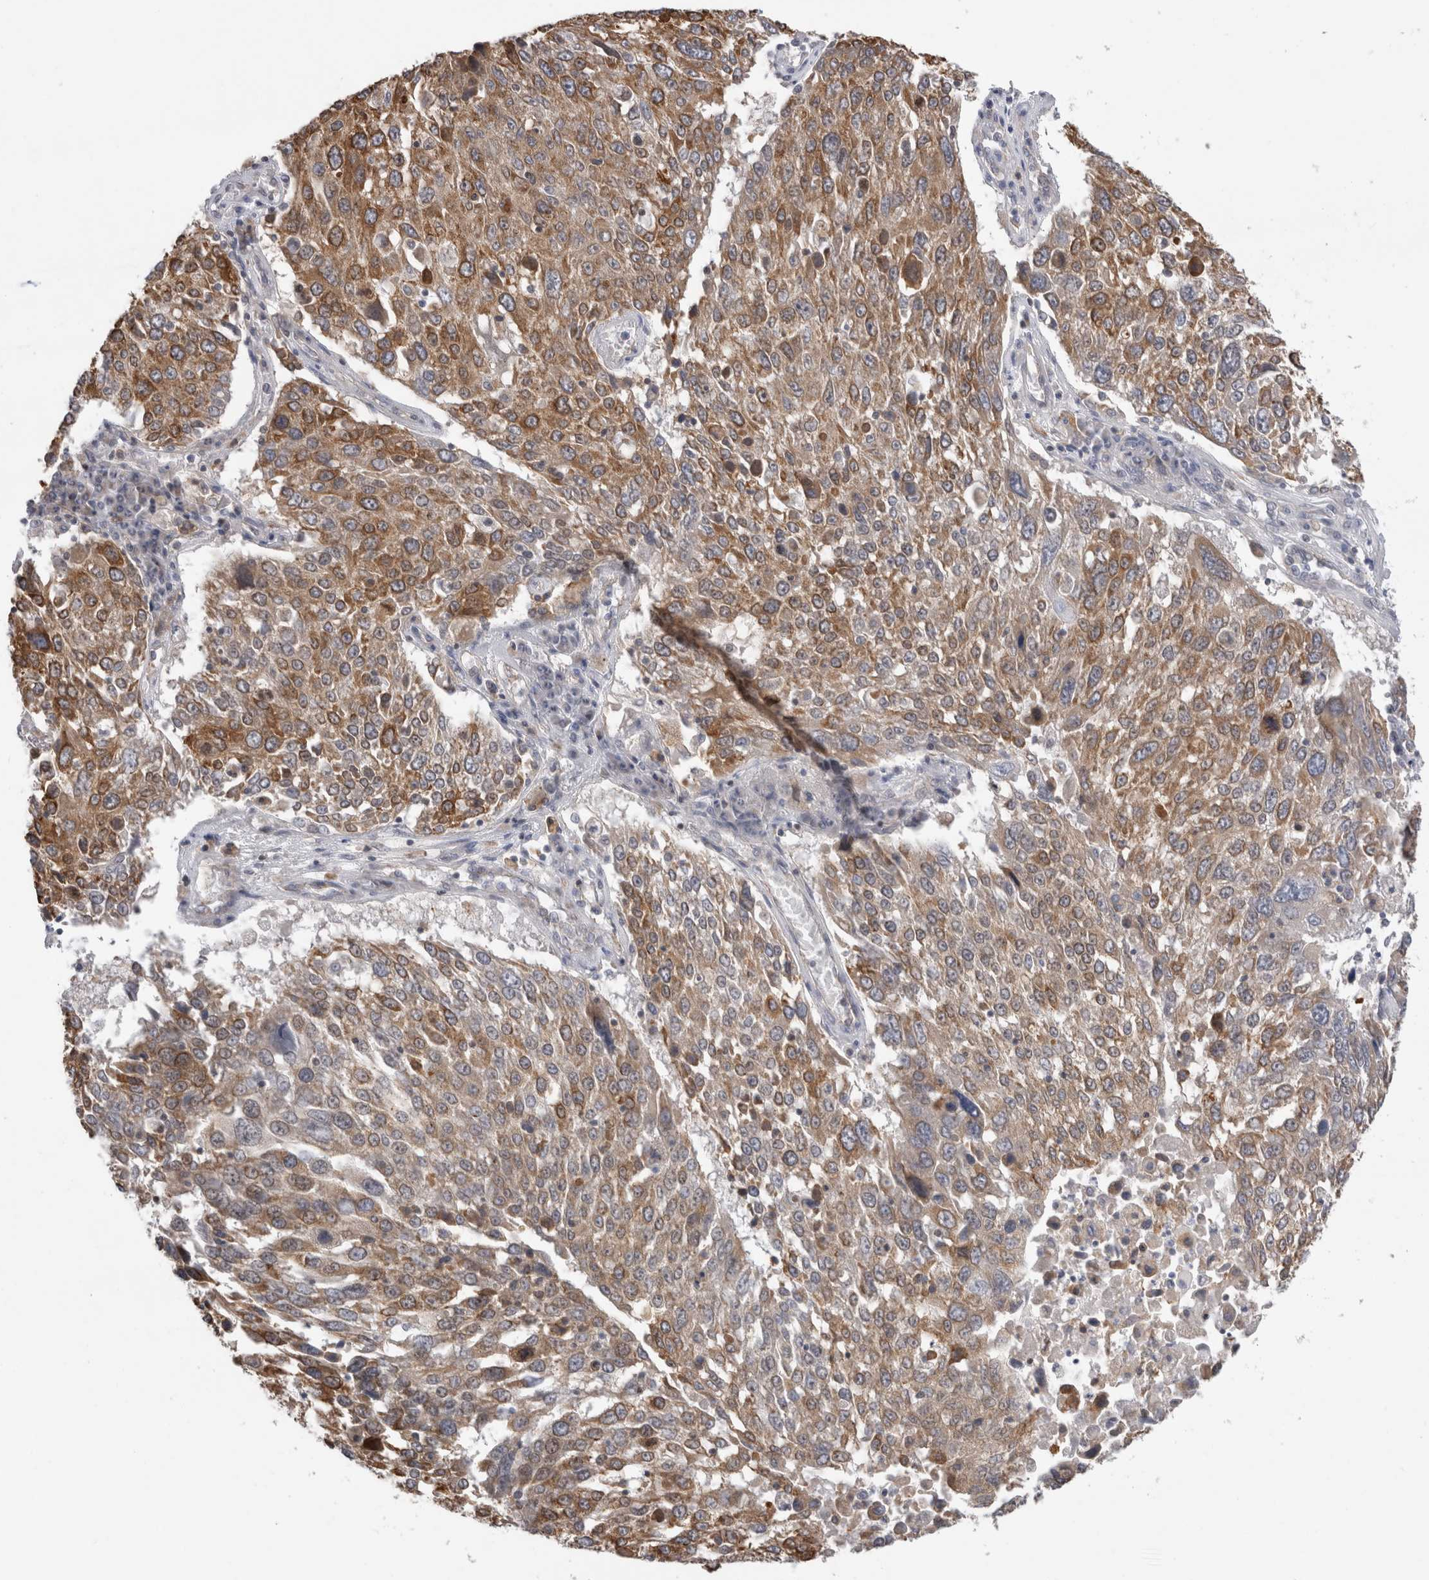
{"staining": {"intensity": "moderate", "quantity": ">75%", "location": "cytoplasmic/membranous"}, "tissue": "lung cancer", "cell_type": "Tumor cells", "image_type": "cancer", "snomed": [{"axis": "morphology", "description": "Squamous cell carcinoma, NOS"}, {"axis": "topography", "description": "Lung"}], "caption": "Protein expression analysis of squamous cell carcinoma (lung) shows moderate cytoplasmic/membranous expression in about >75% of tumor cells.", "gene": "SYTL5", "patient": {"sex": "male", "age": 65}}